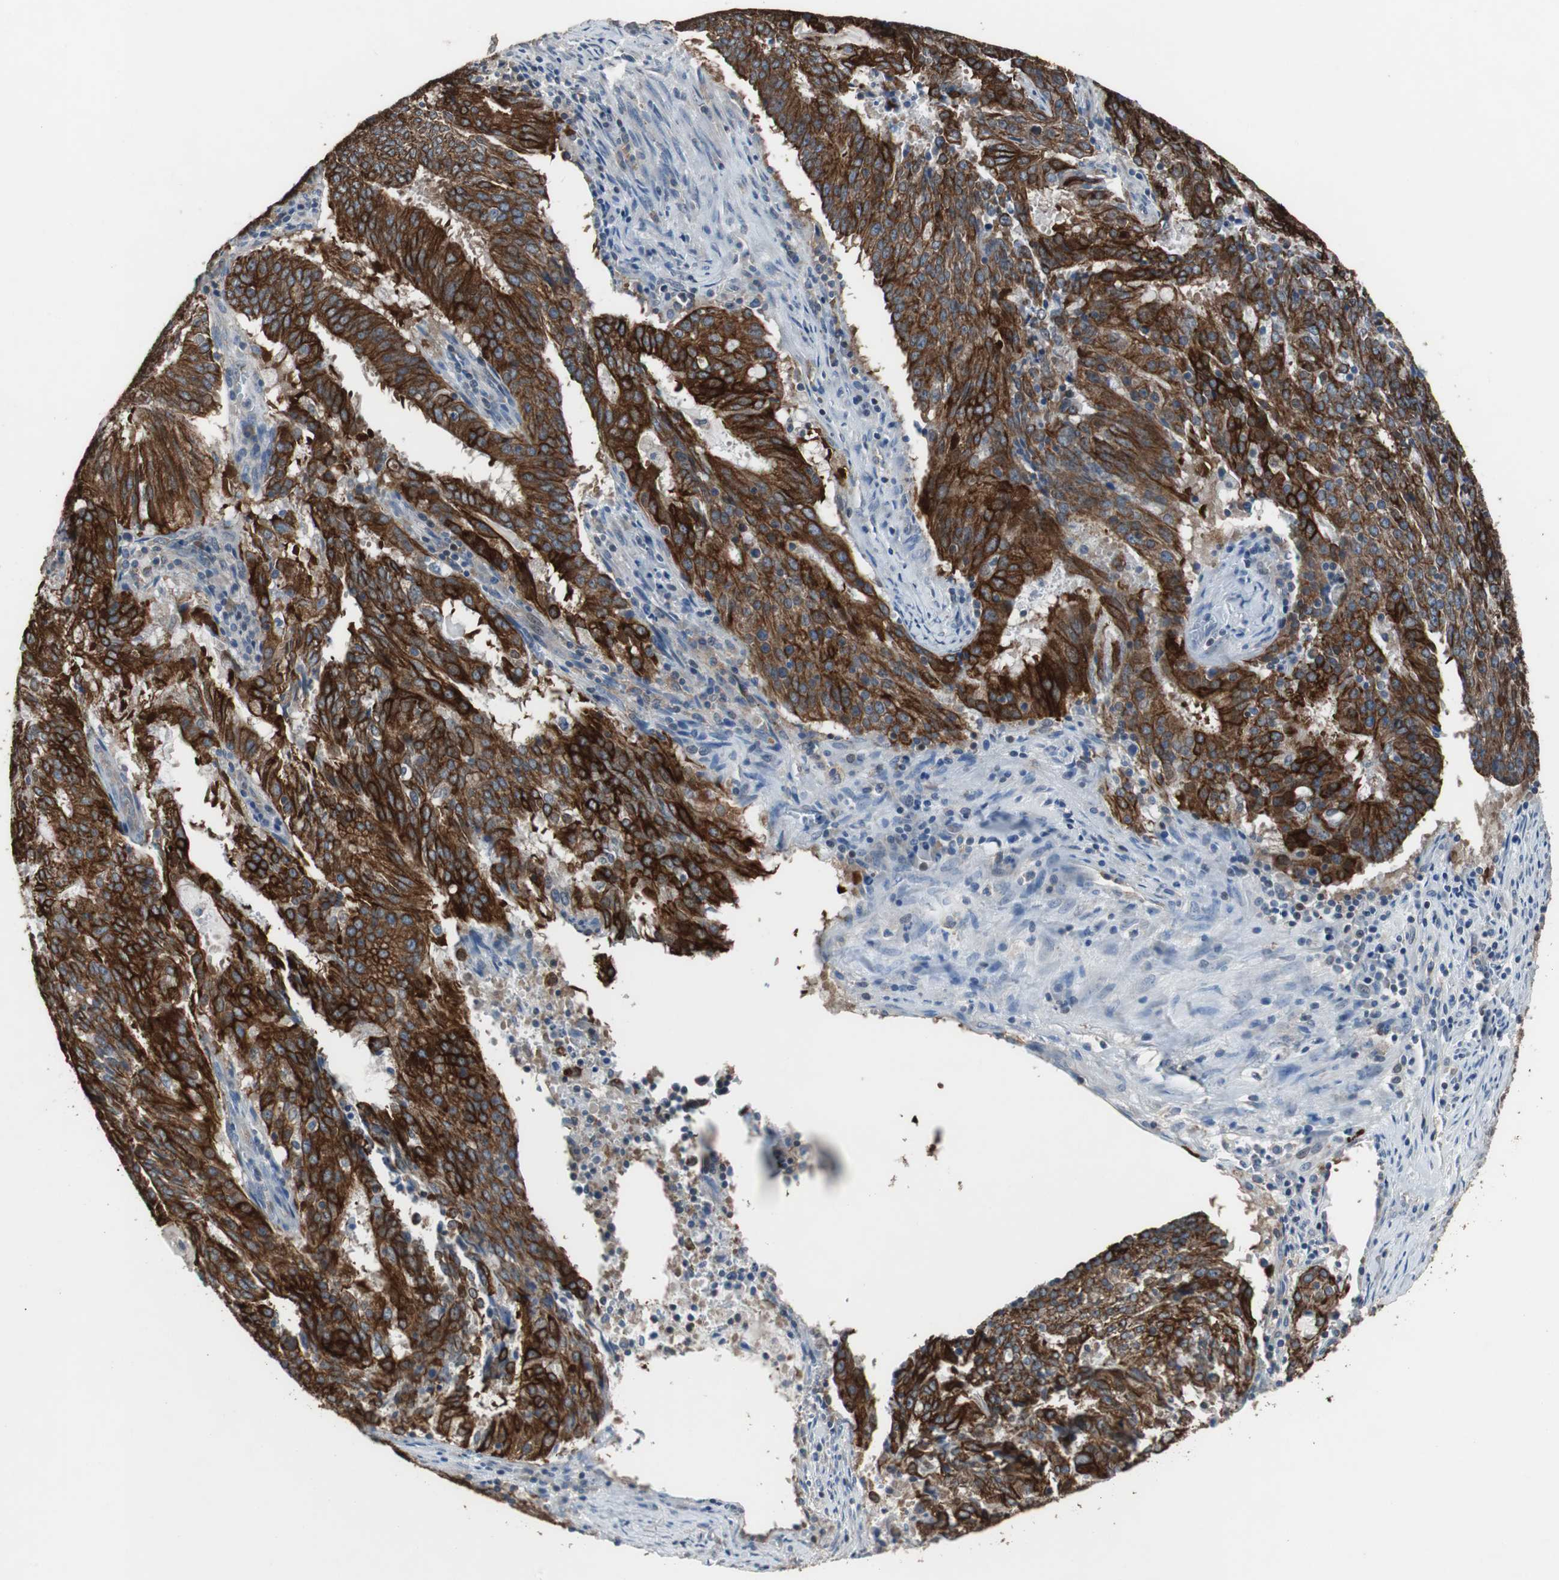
{"staining": {"intensity": "strong", "quantity": ">75%", "location": "cytoplasmic/membranous"}, "tissue": "cervical cancer", "cell_type": "Tumor cells", "image_type": "cancer", "snomed": [{"axis": "morphology", "description": "Adenocarcinoma, NOS"}, {"axis": "topography", "description": "Cervix"}], "caption": "Protein expression analysis of cervical adenocarcinoma exhibits strong cytoplasmic/membranous expression in approximately >75% of tumor cells.", "gene": "USP10", "patient": {"sex": "female", "age": 44}}